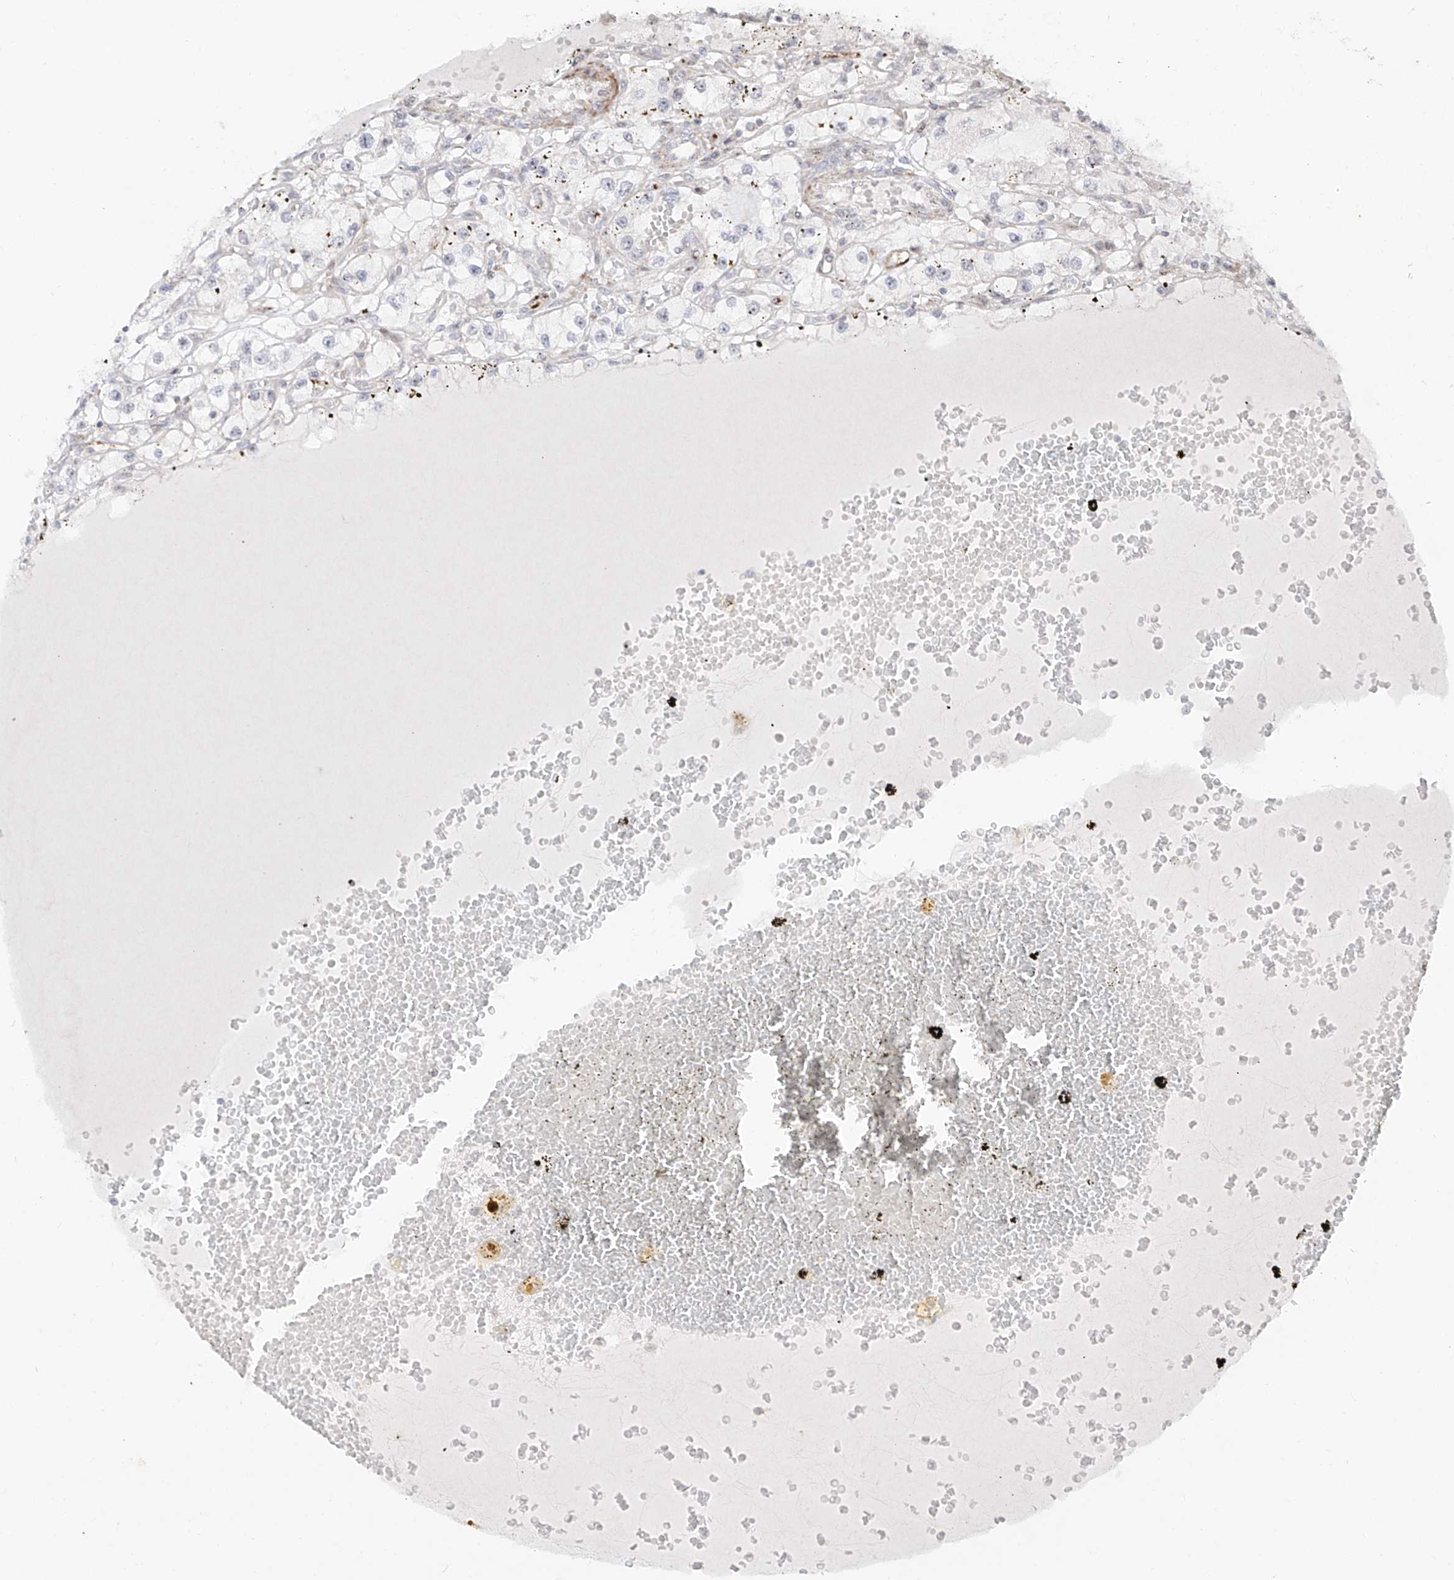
{"staining": {"intensity": "negative", "quantity": "none", "location": "none"}, "tissue": "renal cancer", "cell_type": "Tumor cells", "image_type": "cancer", "snomed": [{"axis": "morphology", "description": "Adenocarcinoma, NOS"}, {"axis": "topography", "description": "Kidney"}], "caption": "High magnification brightfield microscopy of adenocarcinoma (renal) stained with DAB (3,3'-diaminobenzidine) (brown) and counterstained with hematoxylin (blue): tumor cells show no significant positivity.", "gene": "ZNF180", "patient": {"sex": "male", "age": 56}}